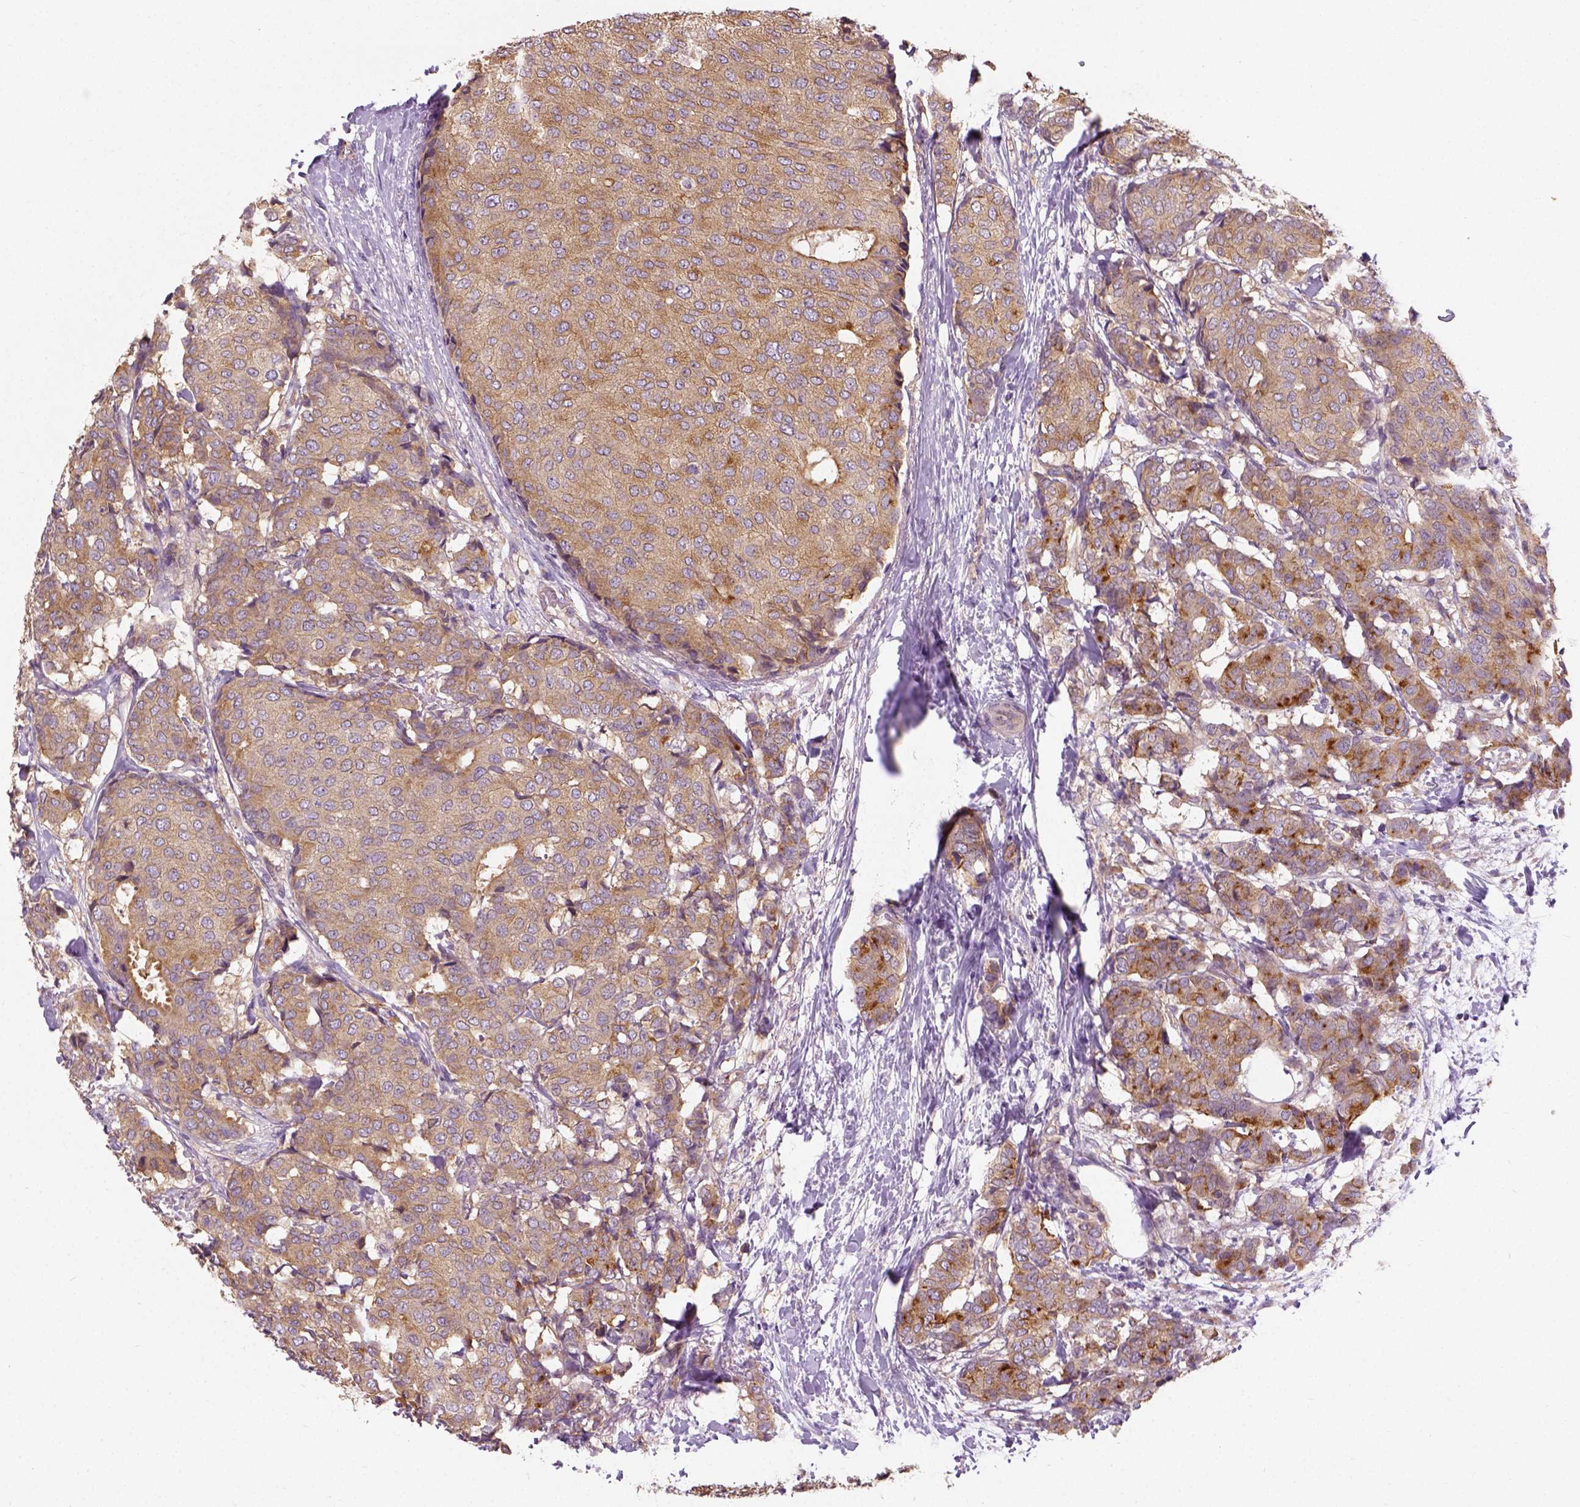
{"staining": {"intensity": "moderate", "quantity": "25%-75%", "location": "cytoplasmic/membranous"}, "tissue": "breast cancer", "cell_type": "Tumor cells", "image_type": "cancer", "snomed": [{"axis": "morphology", "description": "Duct carcinoma"}, {"axis": "topography", "description": "Breast"}], "caption": "Protein analysis of invasive ductal carcinoma (breast) tissue displays moderate cytoplasmic/membranous expression in approximately 25%-75% of tumor cells.", "gene": "CRACR2A", "patient": {"sex": "female", "age": 75}}